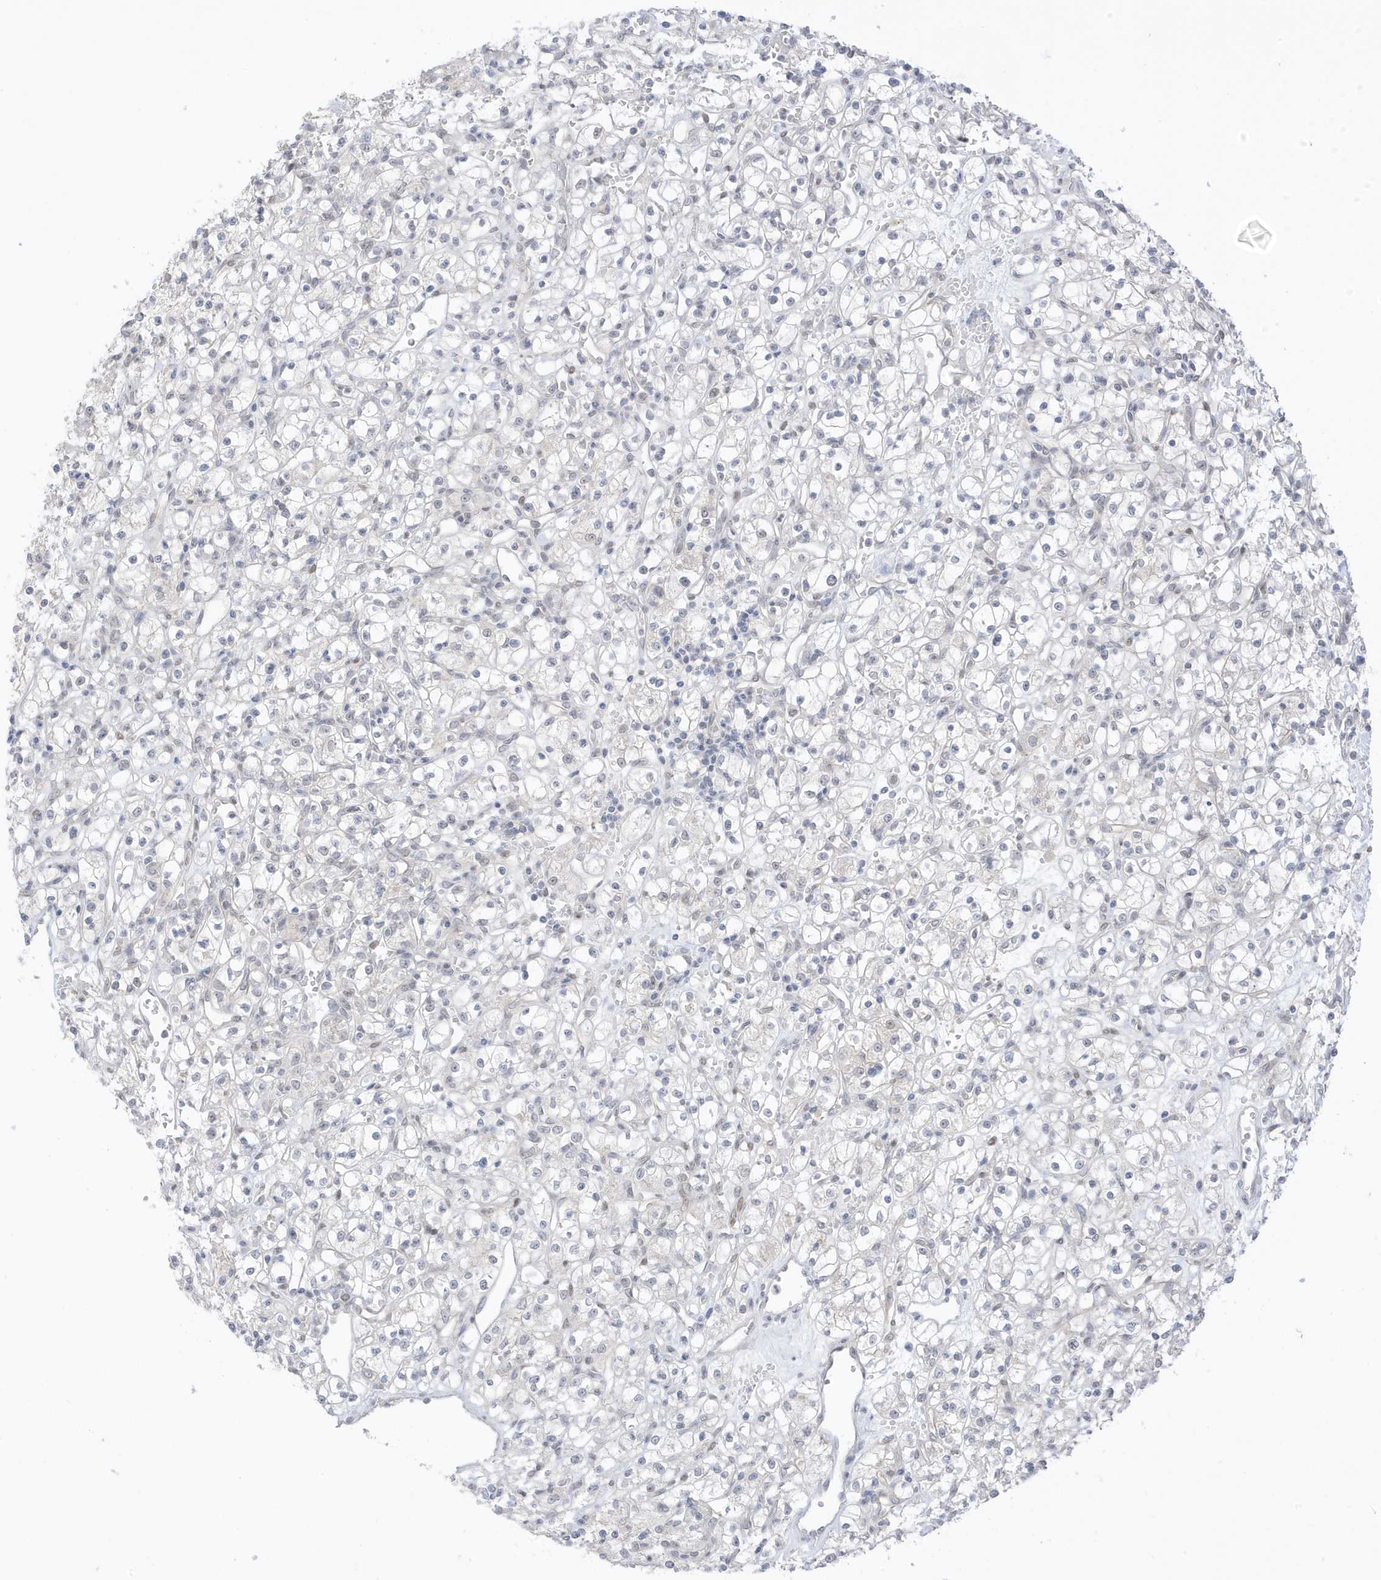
{"staining": {"intensity": "negative", "quantity": "none", "location": "none"}, "tissue": "renal cancer", "cell_type": "Tumor cells", "image_type": "cancer", "snomed": [{"axis": "morphology", "description": "Adenocarcinoma, NOS"}, {"axis": "topography", "description": "Kidney"}], "caption": "IHC photomicrograph of neoplastic tissue: renal cancer (adenocarcinoma) stained with DAB (3,3'-diaminobenzidine) shows no significant protein positivity in tumor cells.", "gene": "MSL3", "patient": {"sex": "female", "age": 59}}